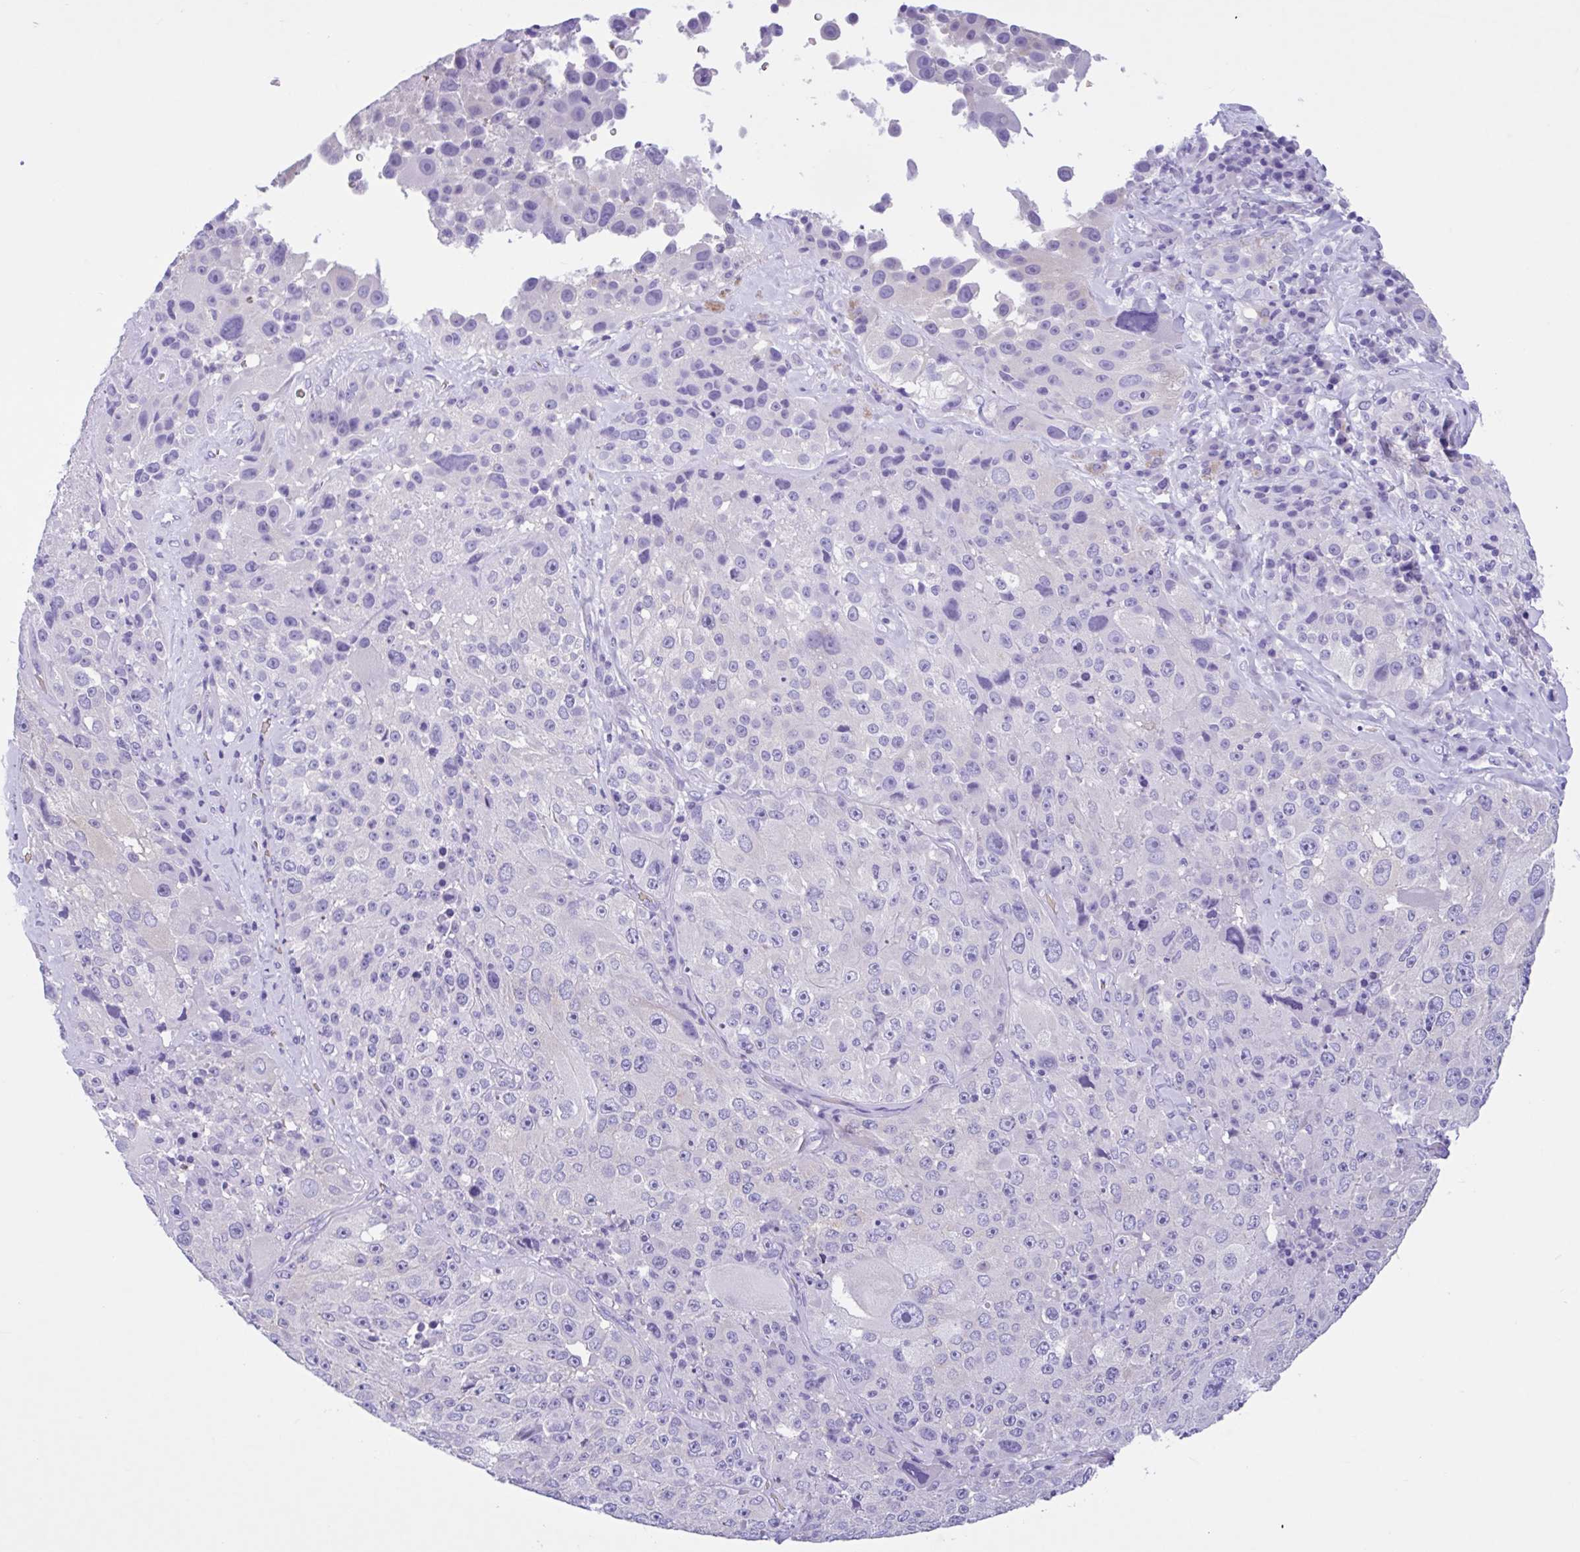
{"staining": {"intensity": "negative", "quantity": "none", "location": "none"}, "tissue": "melanoma", "cell_type": "Tumor cells", "image_type": "cancer", "snomed": [{"axis": "morphology", "description": "Malignant melanoma, Metastatic site"}, {"axis": "topography", "description": "Lymph node"}], "caption": "An immunohistochemistry (IHC) histopathology image of malignant melanoma (metastatic site) is shown. There is no staining in tumor cells of malignant melanoma (metastatic site).", "gene": "TMEM79", "patient": {"sex": "male", "age": 62}}